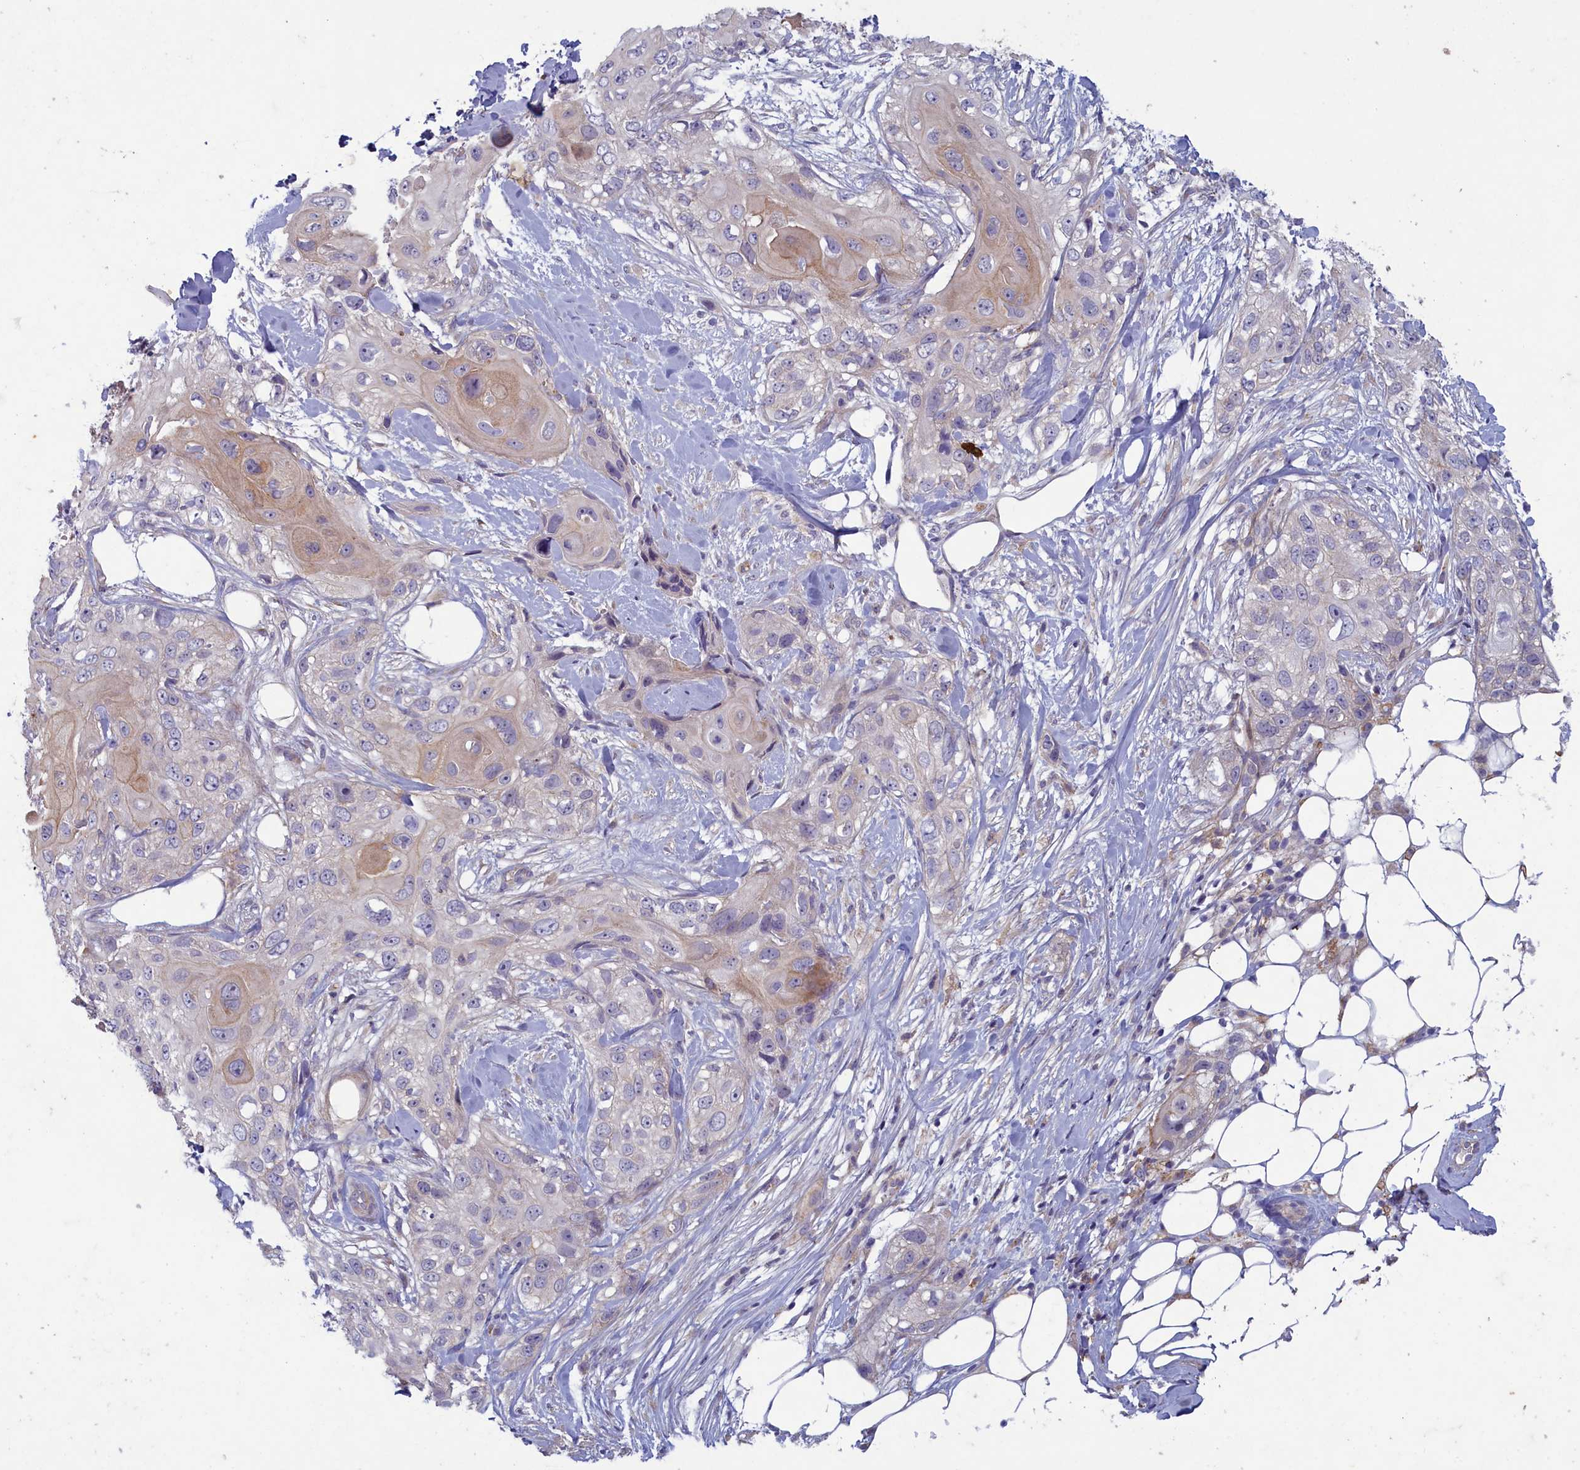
{"staining": {"intensity": "weak", "quantity": "<25%", "location": "cytoplasmic/membranous"}, "tissue": "skin cancer", "cell_type": "Tumor cells", "image_type": "cancer", "snomed": [{"axis": "morphology", "description": "Normal tissue, NOS"}, {"axis": "morphology", "description": "Squamous cell carcinoma, NOS"}, {"axis": "topography", "description": "Skin"}], "caption": "Skin squamous cell carcinoma was stained to show a protein in brown. There is no significant staining in tumor cells.", "gene": "PLEKHG6", "patient": {"sex": "male", "age": 72}}